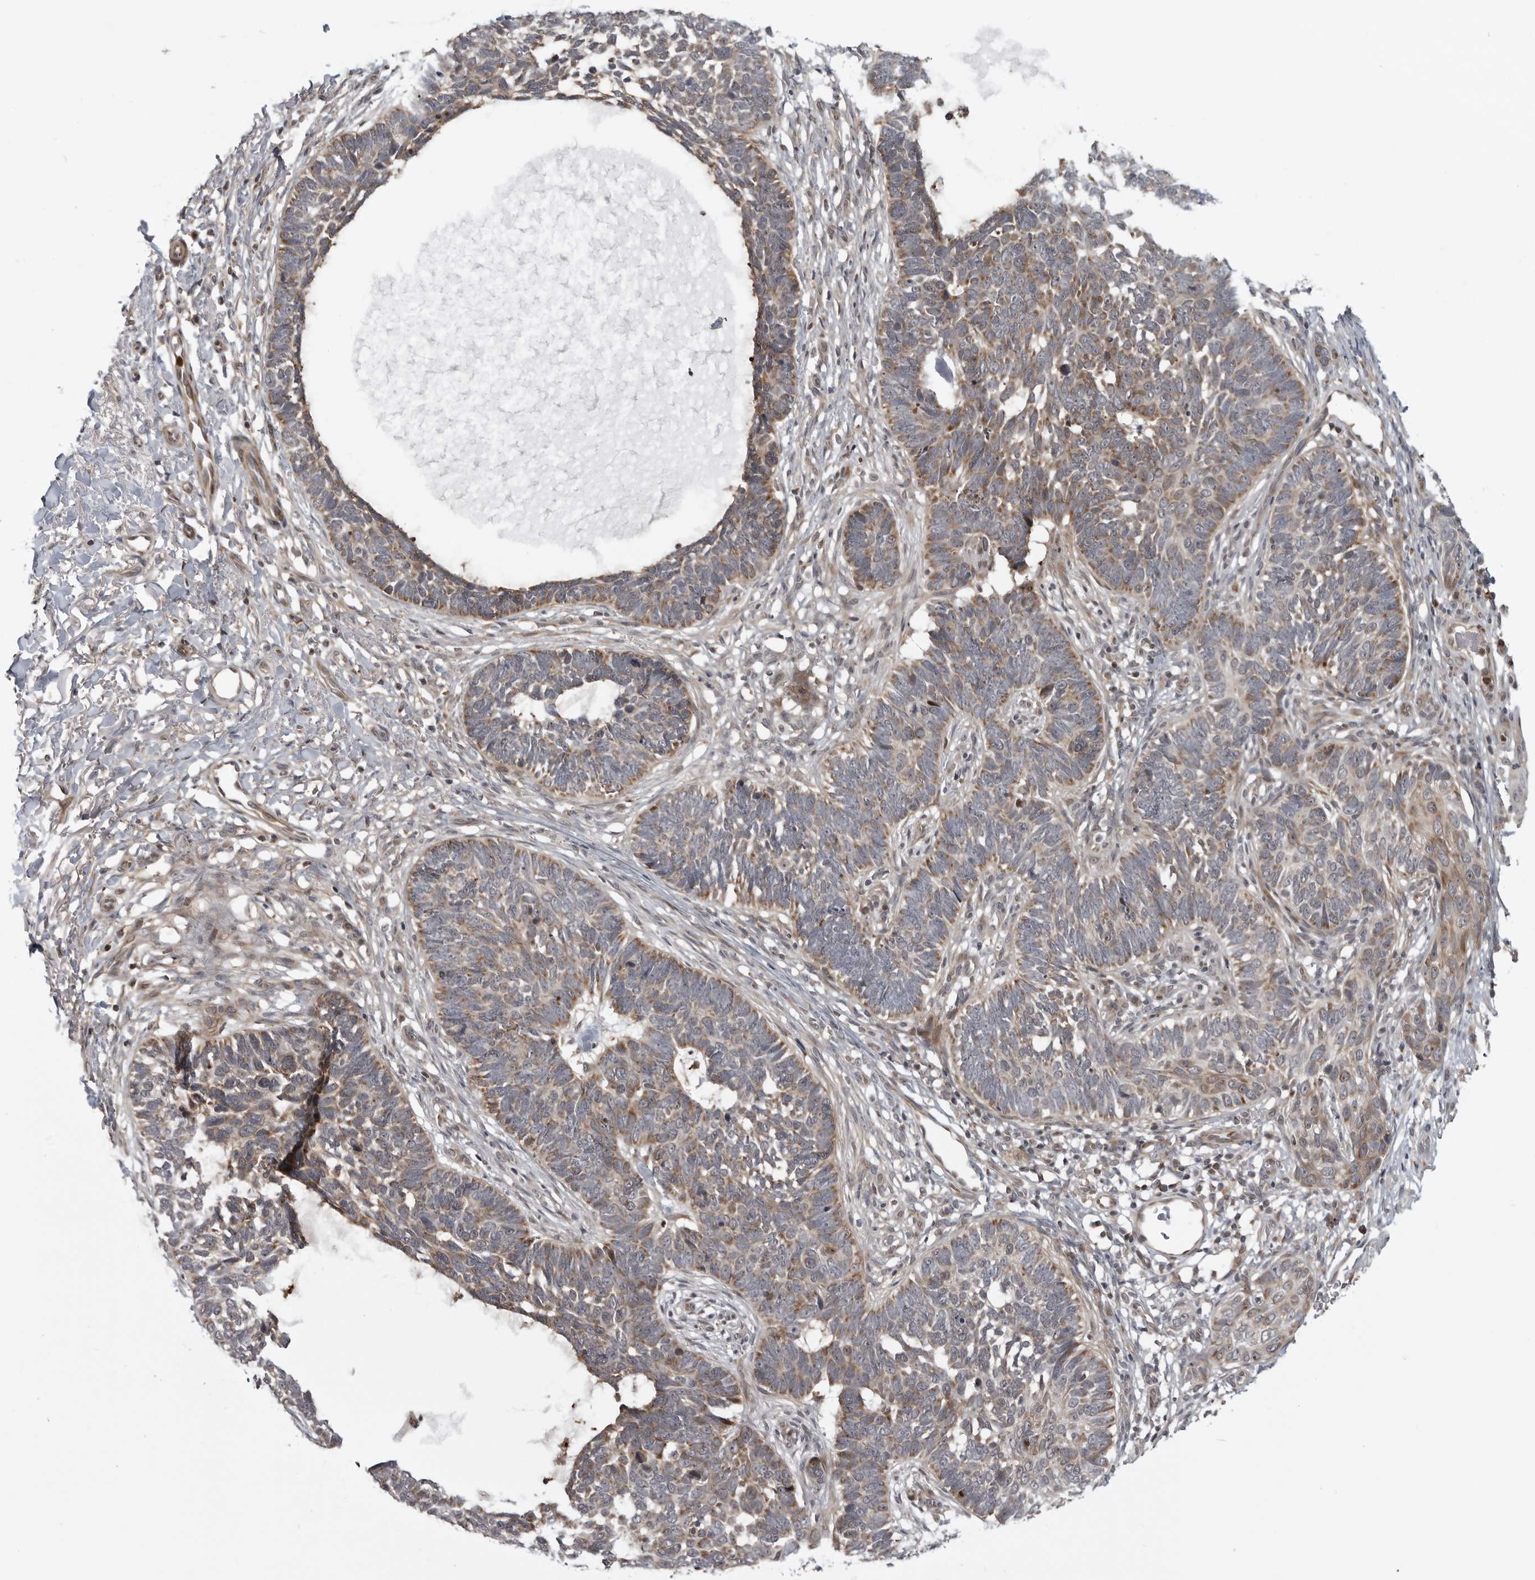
{"staining": {"intensity": "moderate", "quantity": ">75%", "location": "cytoplasmic/membranous"}, "tissue": "skin cancer", "cell_type": "Tumor cells", "image_type": "cancer", "snomed": [{"axis": "morphology", "description": "Normal tissue, NOS"}, {"axis": "morphology", "description": "Basal cell carcinoma"}, {"axis": "topography", "description": "Skin"}], "caption": "Skin basal cell carcinoma stained with immunohistochemistry shows moderate cytoplasmic/membranous expression in approximately >75% of tumor cells. The protein is shown in brown color, while the nuclei are stained blue.", "gene": "FAAP100", "patient": {"sex": "male", "age": 77}}